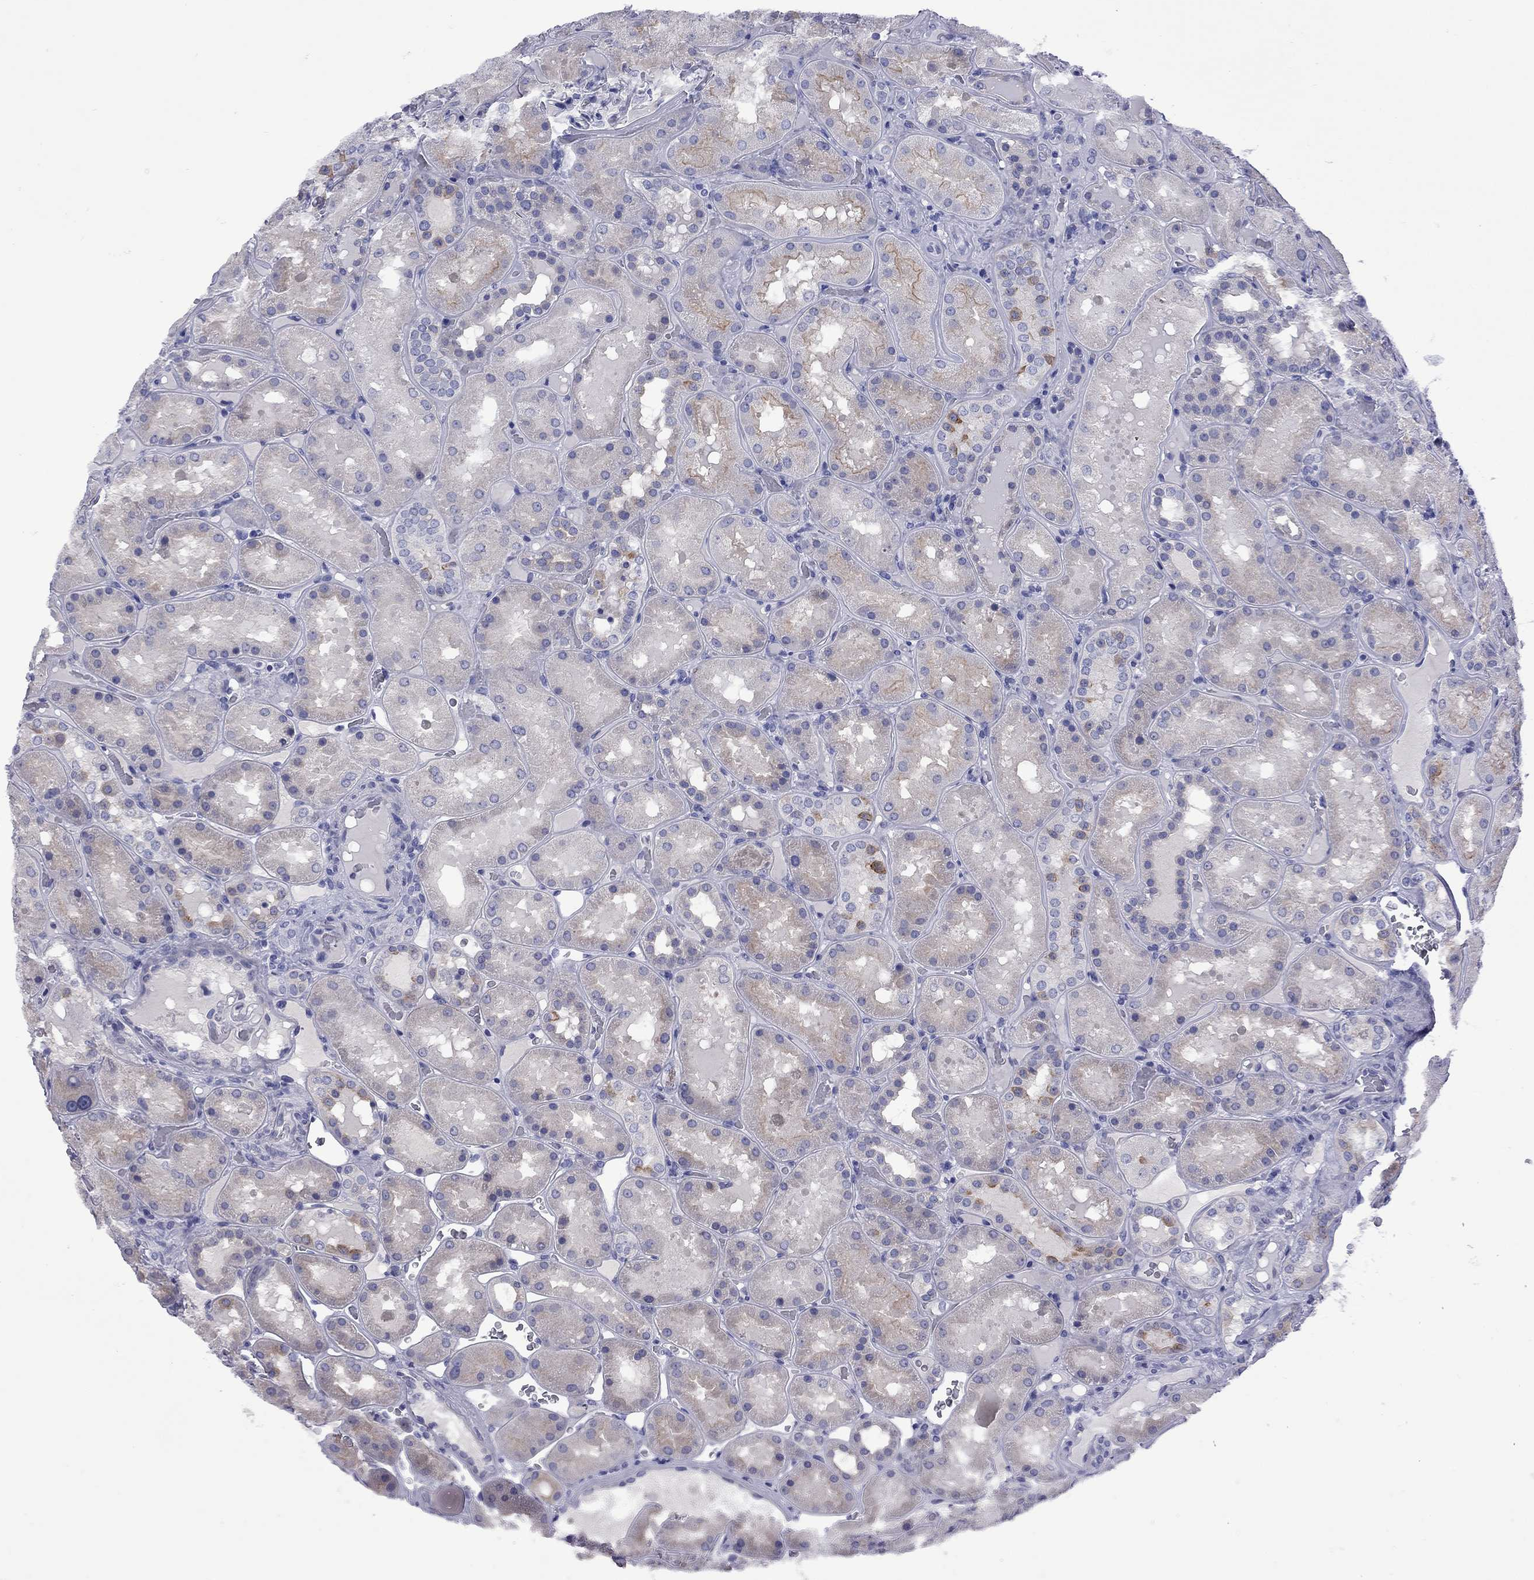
{"staining": {"intensity": "negative", "quantity": "none", "location": "none"}, "tissue": "kidney", "cell_type": "Cells in glomeruli", "image_type": "normal", "snomed": [{"axis": "morphology", "description": "Normal tissue, NOS"}, {"axis": "topography", "description": "Kidney"}], "caption": "This is a image of immunohistochemistry (IHC) staining of unremarkable kidney, which shows no positivity in cells in glomeruli.", "gene": "EPPIN", "patient": {"sex": "male", "age": 73}}